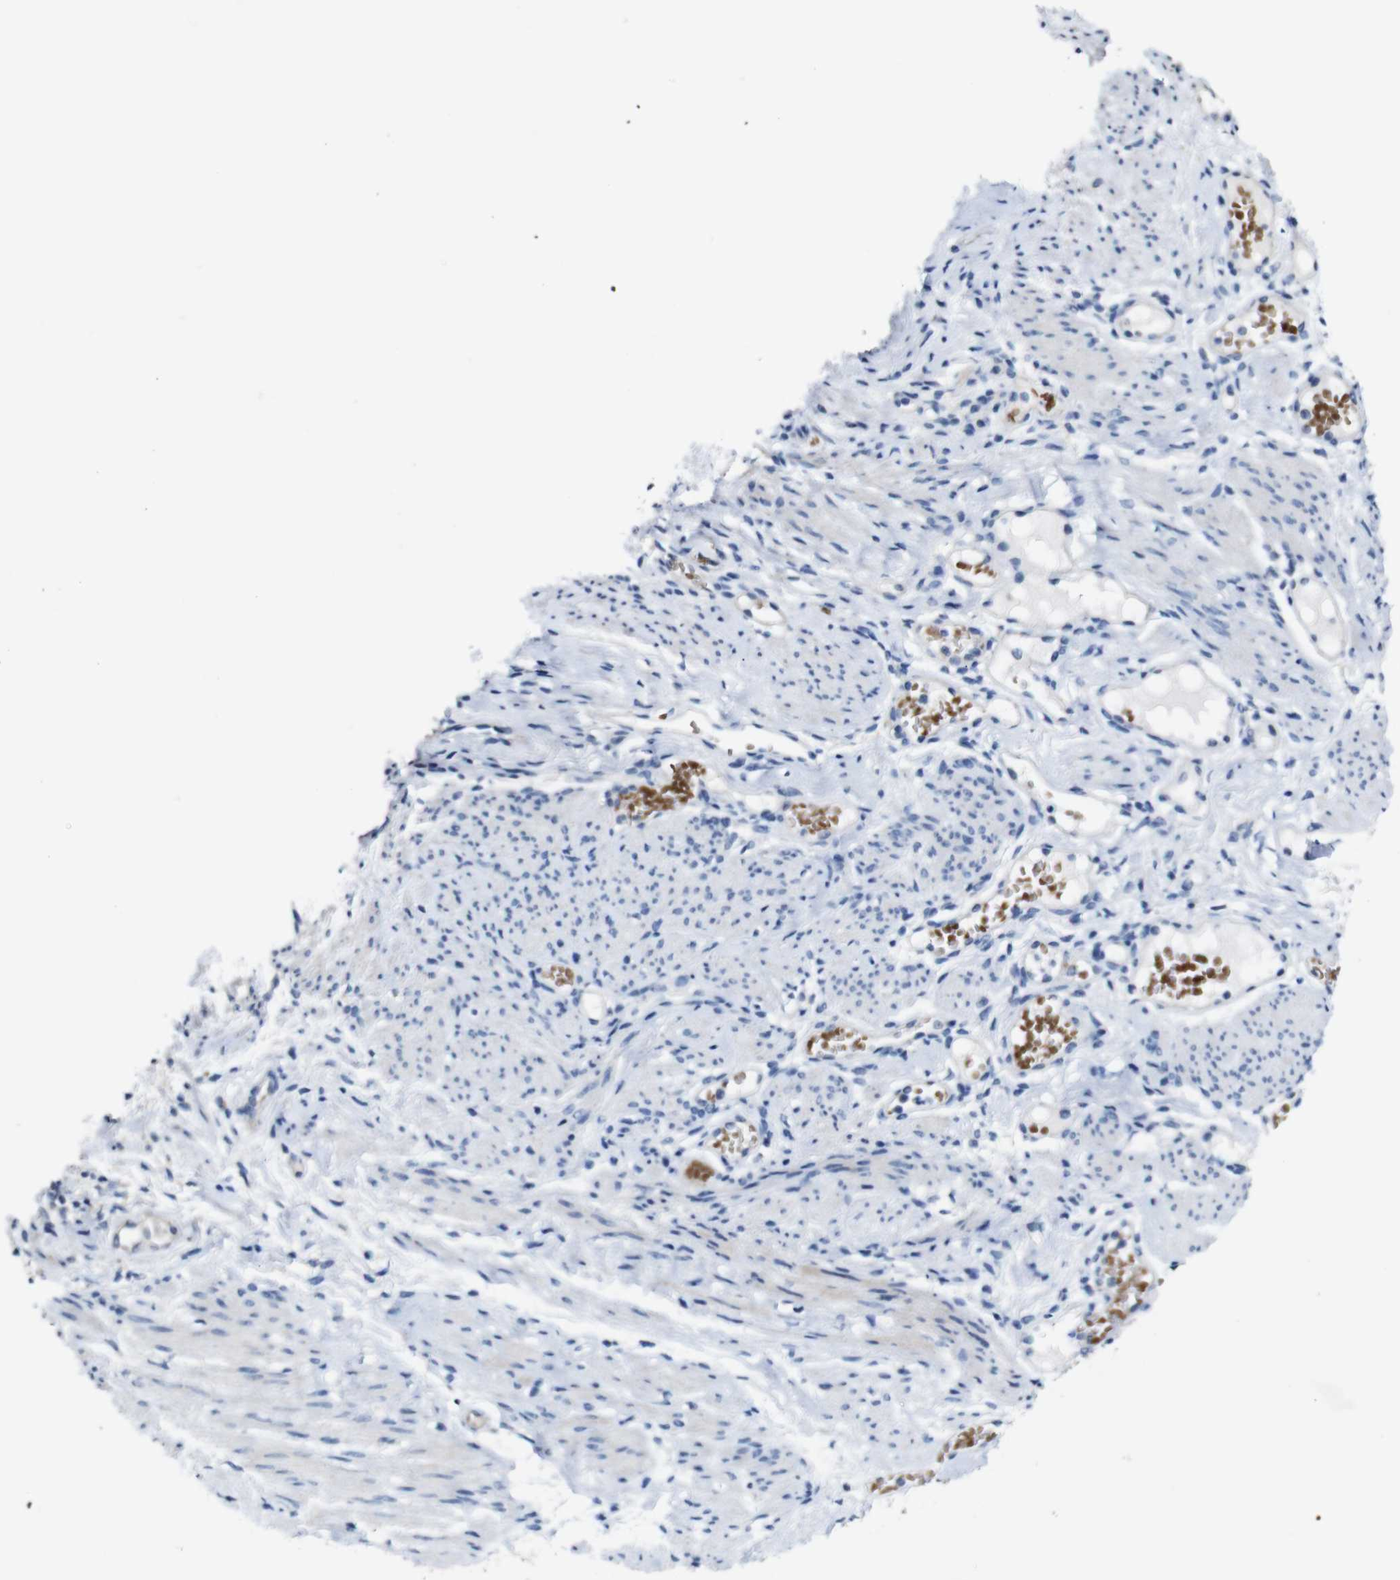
{"staining": {"intensity": "negative", "quantity": "none", "location": "none"}, "tissue": "endometrial cancer", "cell_type": "Tumor cells", "image_type": "cancer", "snomed": [{"axis": "morphology", "description": "Adenocarcinoma, NOS"}, {"axis": "topography", "description": "Endometrium"}], "caption": "Adenocarcinoma (endometrial) was stained to show a protein in brown. There is no significant staining in tumor cells.", "gene": "TBC1D32", "patient": {"sex": "female", "age": 85}}